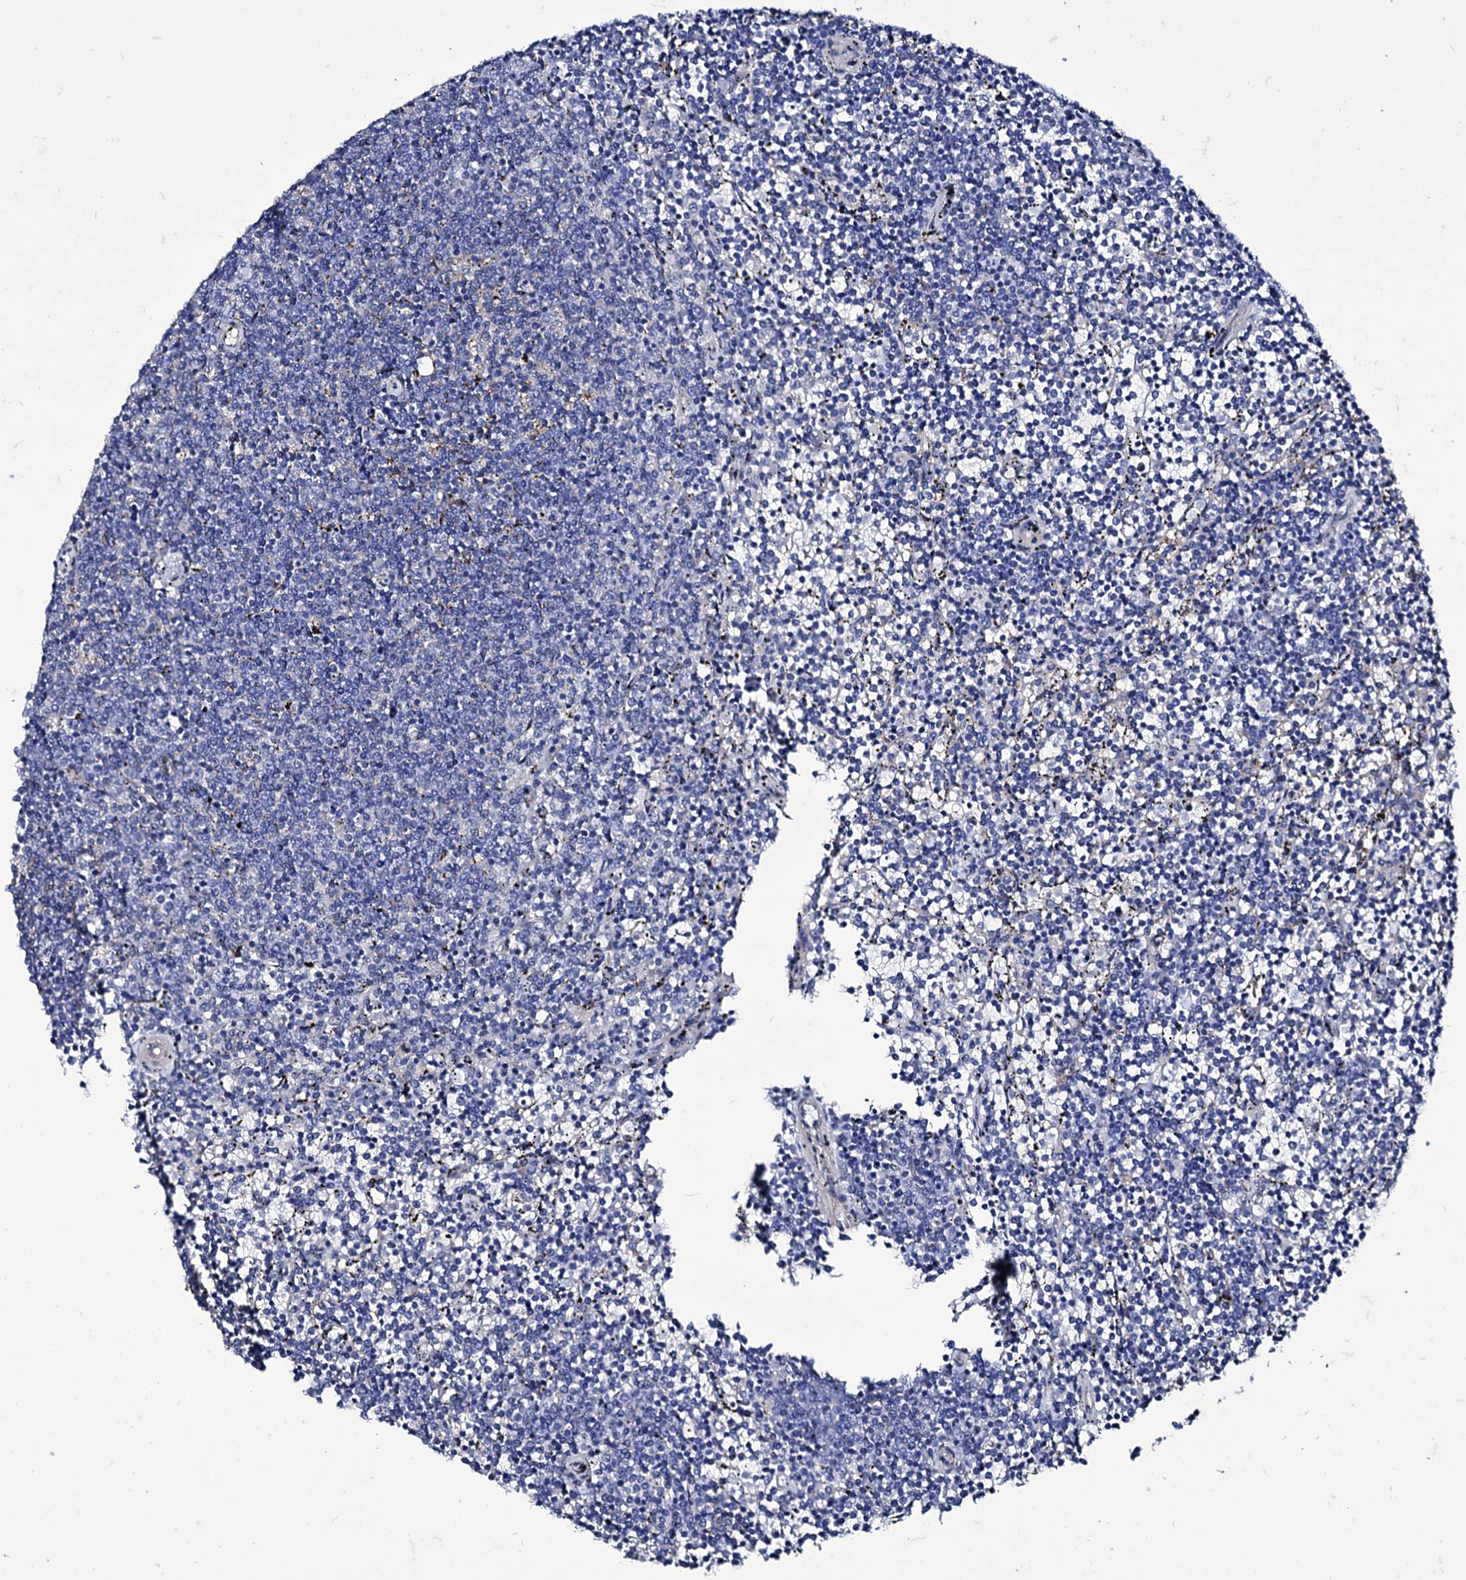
{"staining": {"intensity": "negative", "quantity": "none", "location": "none"}, "tissue": "lymphoma", "cell_type": "Tumor cells", "image_type": "cancer", "snomed": [{"axis": "morphology", "description": "Malignant lymphoma, non-Hodgkin's type, Low grade"}, {"axis": "topography", "description": "Spleen"}], "caption": "This is an immunohistochemistry micrograph of human low-grade malignant lymphoma, non-Hodgkin's type. There is no staining in tumor cells.", "gene": "AXL", "patient": {"sex": "female", "age": 50}}